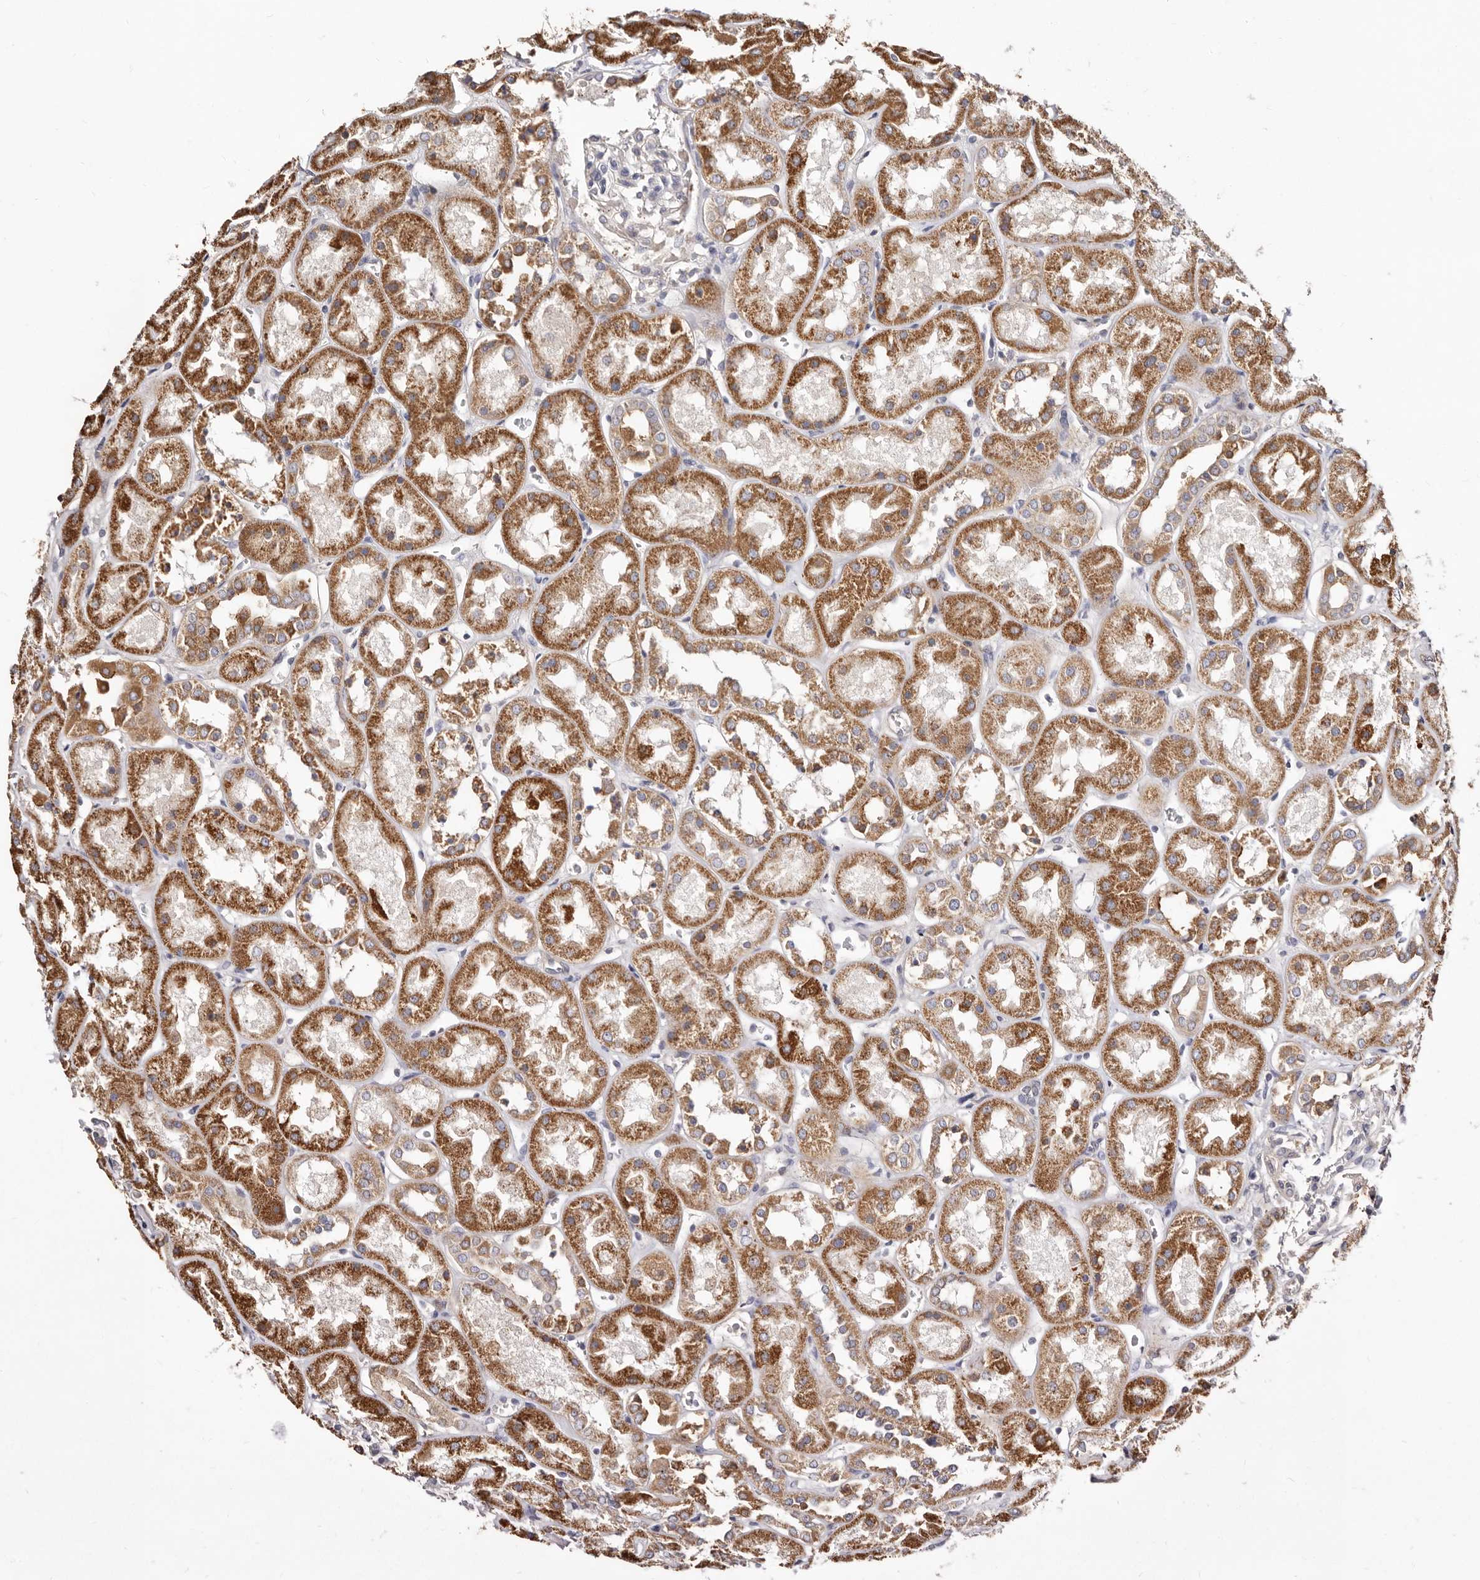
{"staining": {"intensity": "negative", "quantity": "none", "location": "none"}, "tissue": "kidney", "cell_type": "Cells in glomeruli", "image_type": "normal", "snomed": [{"axis": "morphology", "description": "Normal tissue, NOS"}, {"axis": "topography", "description": "Kidney"}], "caption": "Histopathology image shows no protein positivity in cells in glomeruli of benign kidney. (DAB IHC visualized using brightfield microscopy, high magnification).", "gene": "BAIAP2L1", "patient": {"sex": "male", "age": 70}}